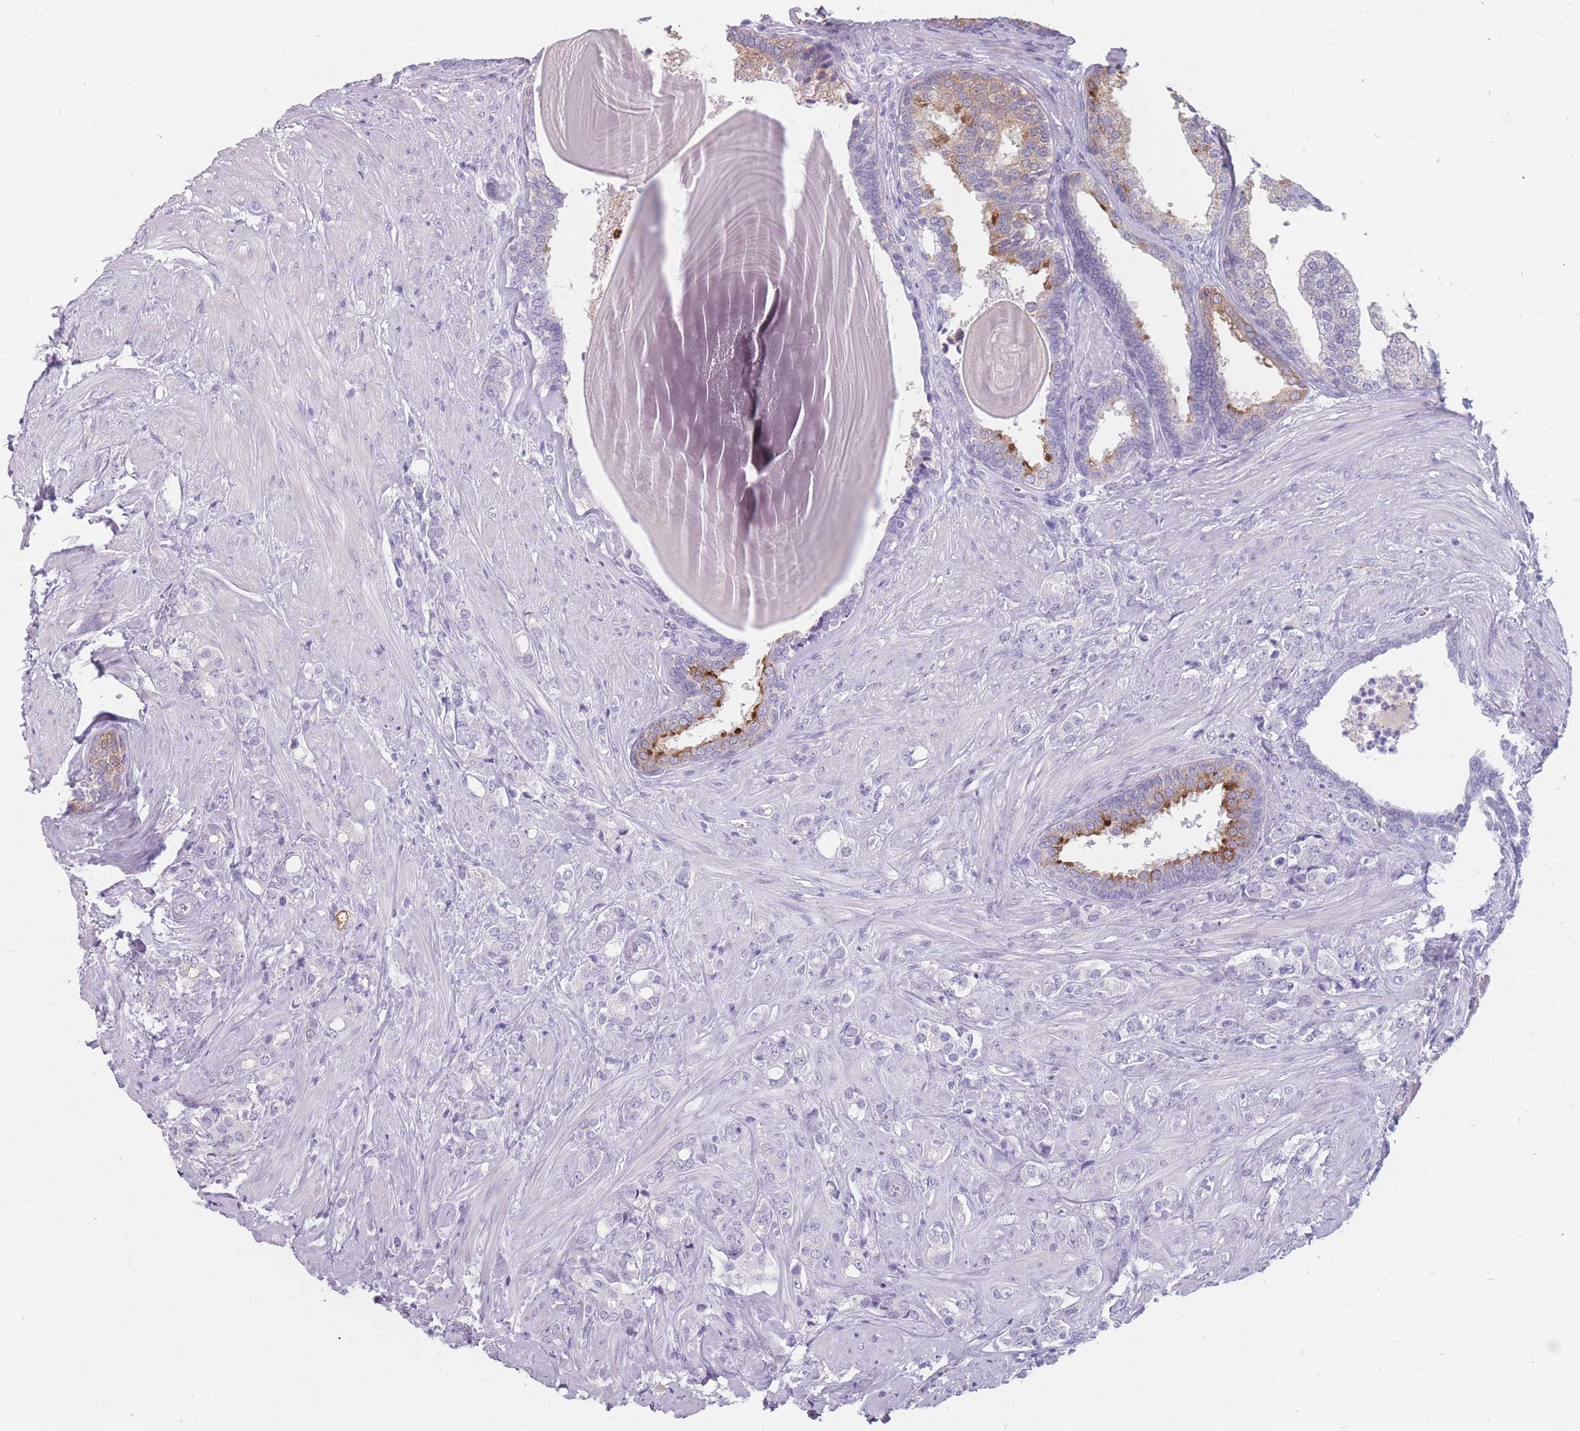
{"staining": {"intensity": "negative", "quantity": "none", "location": "none"}, "tissue": "prostate cancer", "cell_type": "Tumor cells", "image_type": "cancer", "snomed": [{"axis": "morphology", "description": "Adenocarcinoma, High grade"}, {"axis": "topography", "description": "Prostate"}], "caption": "This is an immunohistochemistry histopathology image of prostate cancer. There is no staining in tumor cells.", "gene": "CCNO", "patient": {"sex": "male", "age": 62}}